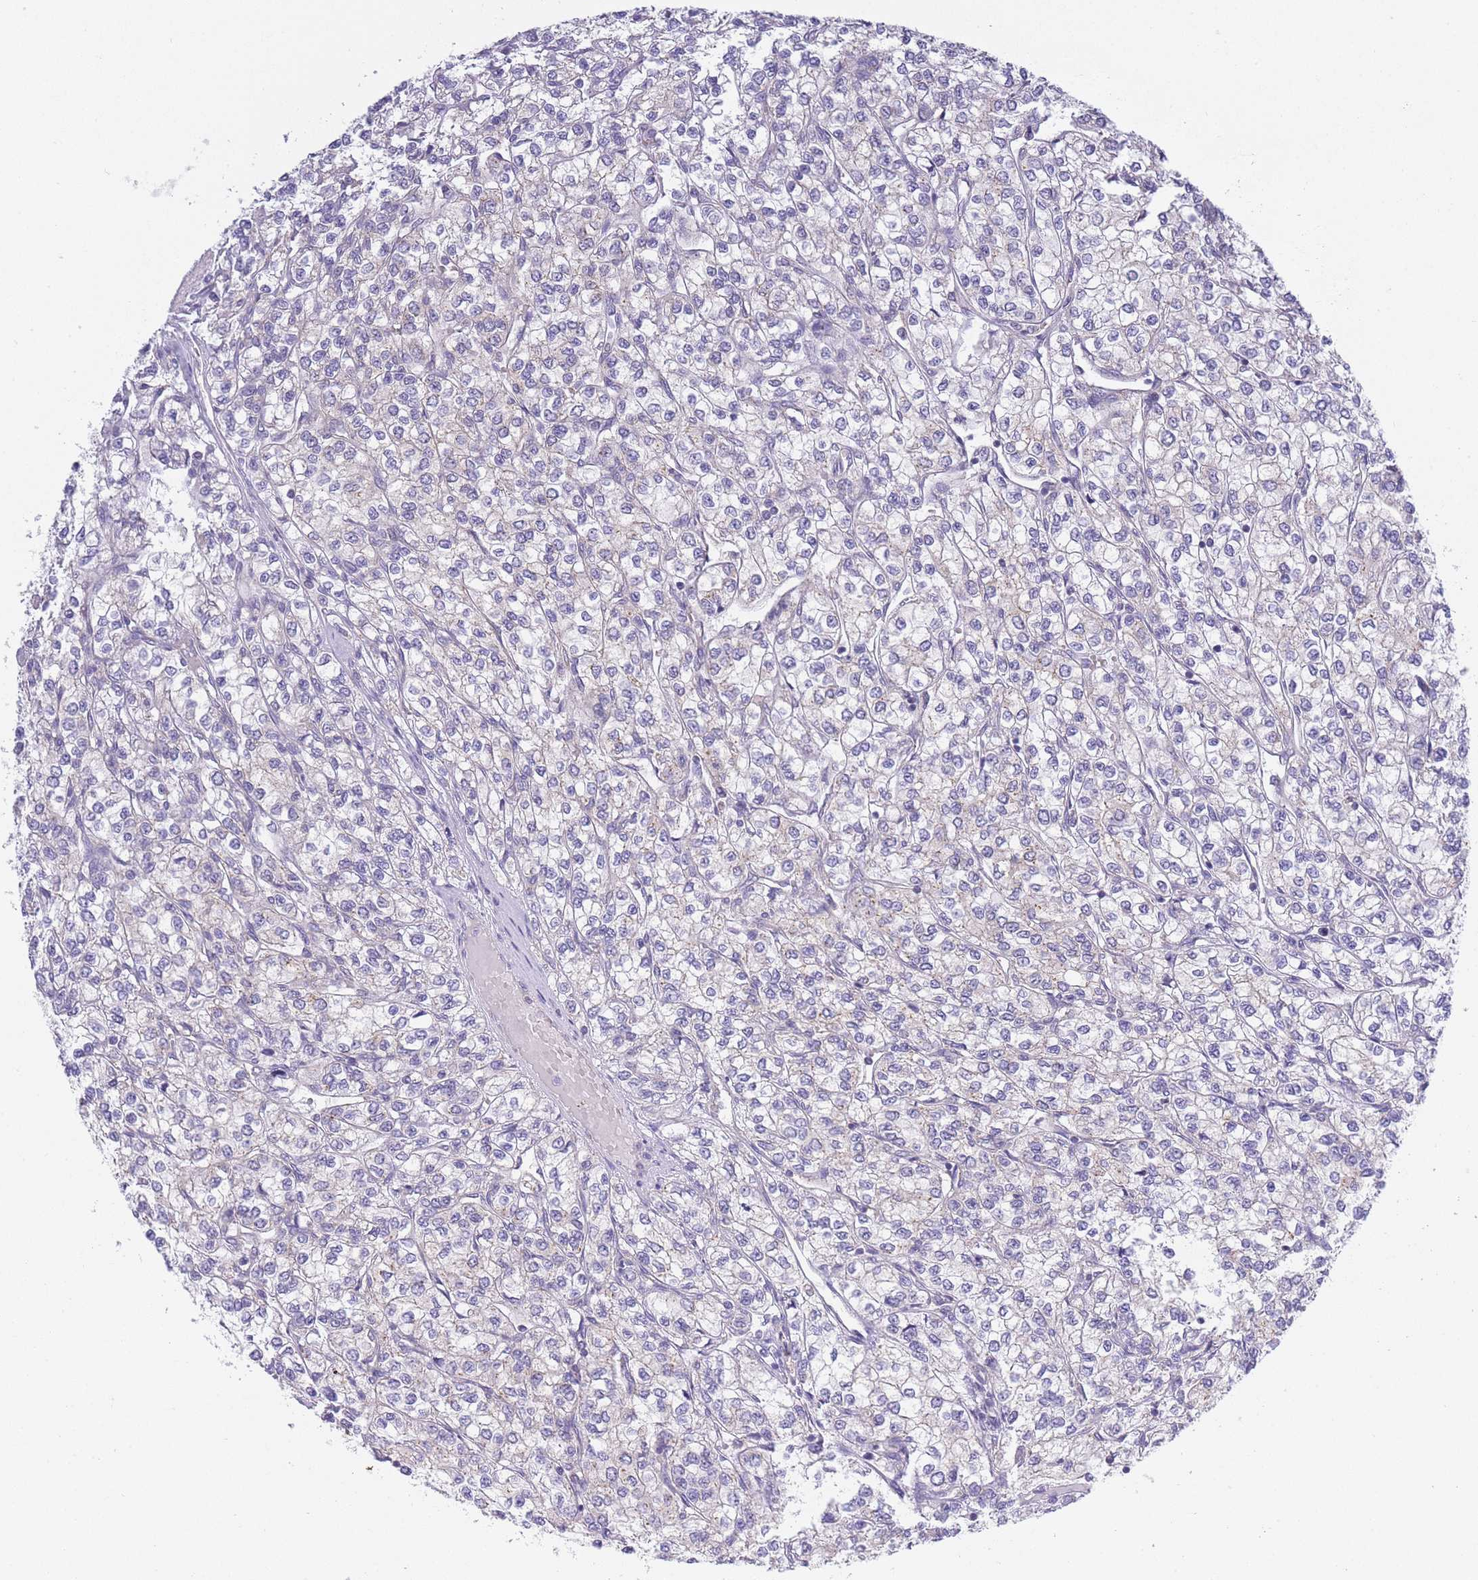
{"staining": {"intensity": "negative", "quantity": "none", "location": "none"}, "tissue": "renal cancer", "cell_type": "Tumor cells", "image_type": "cancer", "snomed": [{"axis": "morphology", "description": "Adenocarcinoma, NOS"}, {"axis": "topography", "description": "Kidney"}], "caption": "Tumor cells are negative for brown protein staining in renal cancer (adenocarcinoma).", "gene": "COPG2", "patient": {"sex": "male", "age": 80}}